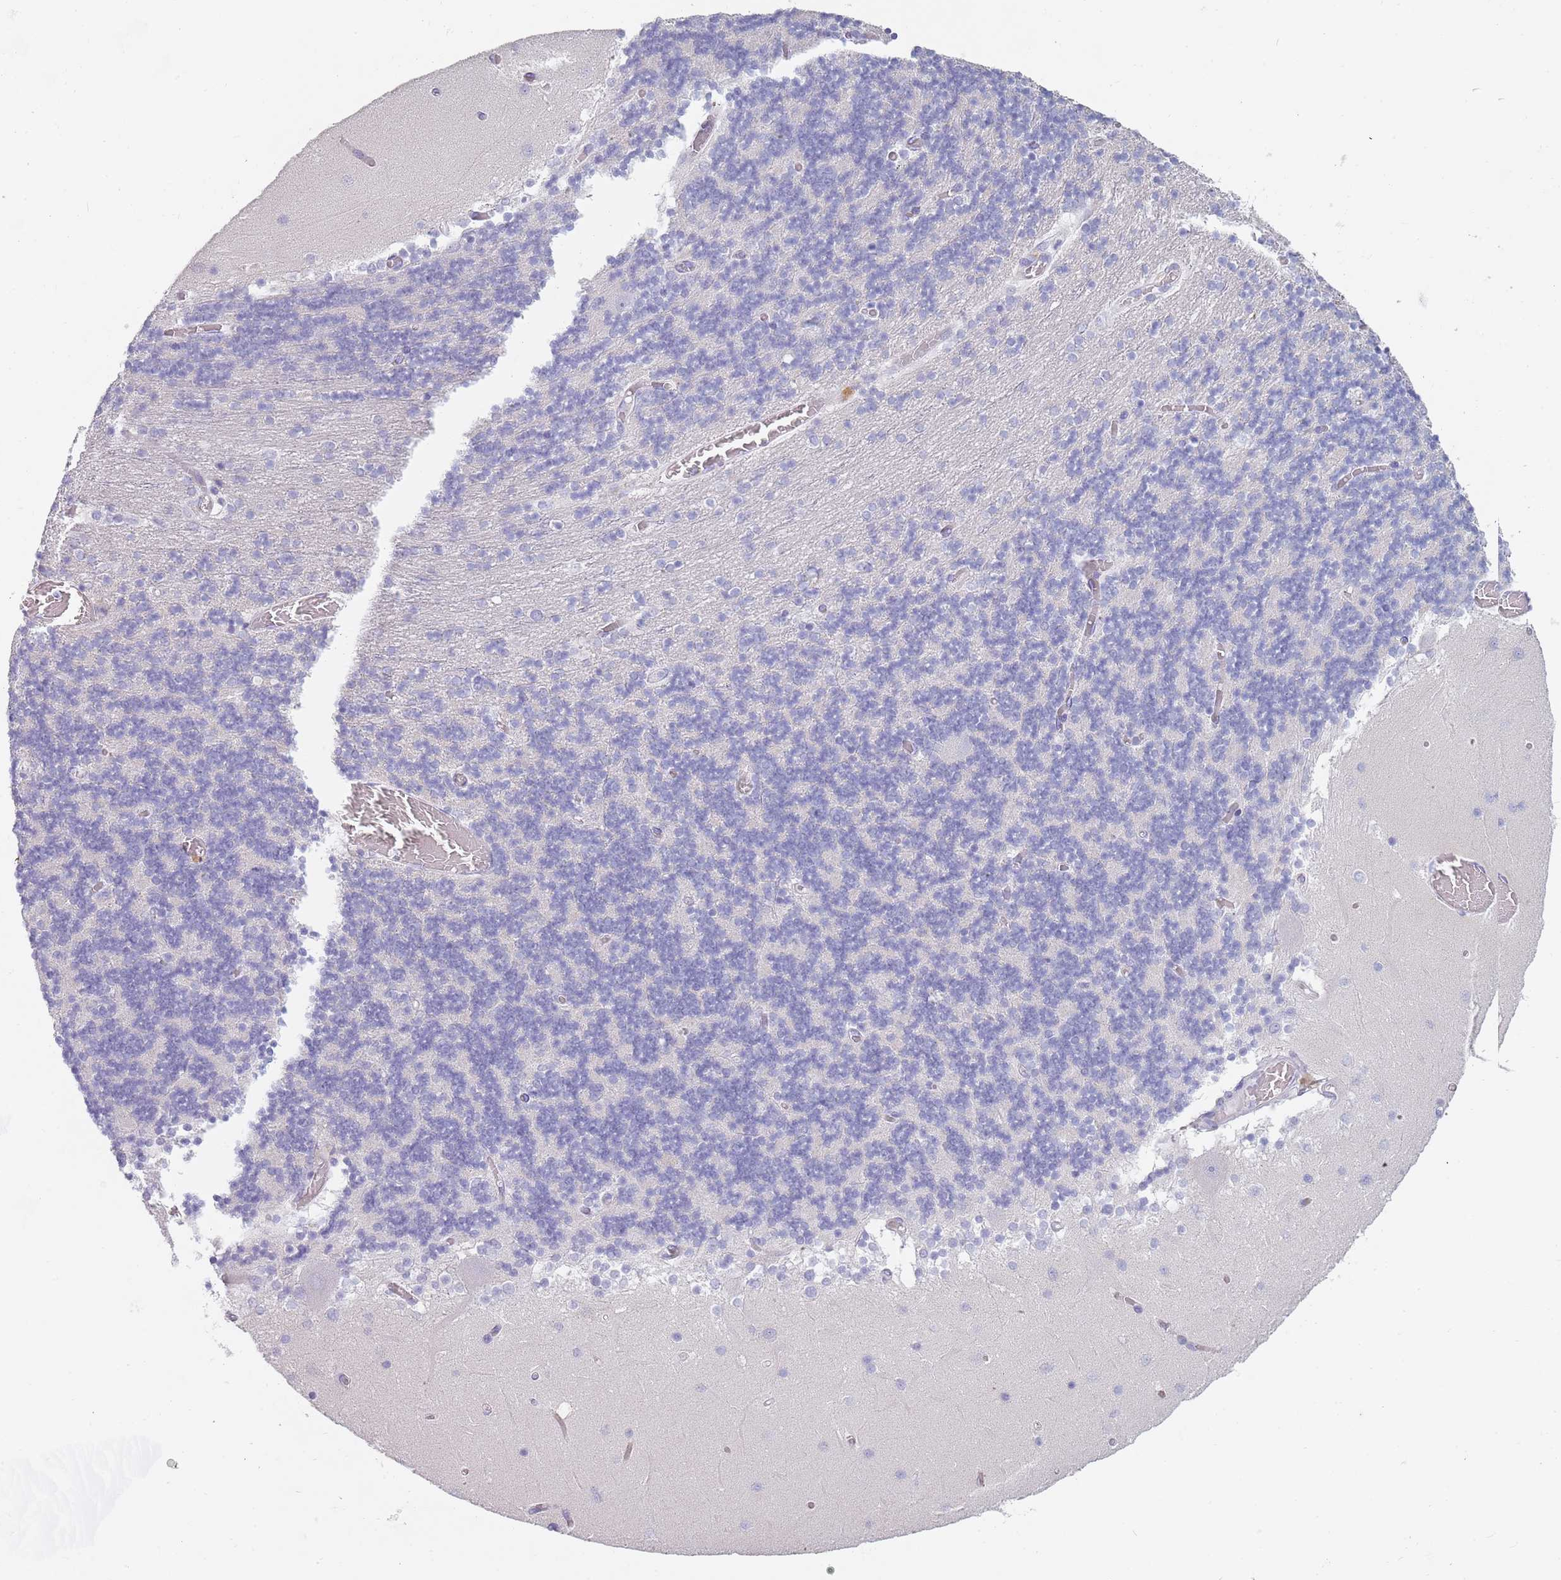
{"staining": {"intensity": "negative", "quantity": "none", "location": "none"}, "tissue": "cerebellum", "cell_type": "Cells in granular layer", "image_type": "normal", "snomed": [{"axis": "morphology", "description": "Normal tissue, NOS"}, {"axis": "topography", "description": "Cerebellum"}], "caption": "This is a photomicrograph of immunohistochemistry (IHC) staining of normal cerebellum, which shows no staining in cells in granular layer.", "gene": "NWD2", "patient": {"sex": "female", "age": 28}}